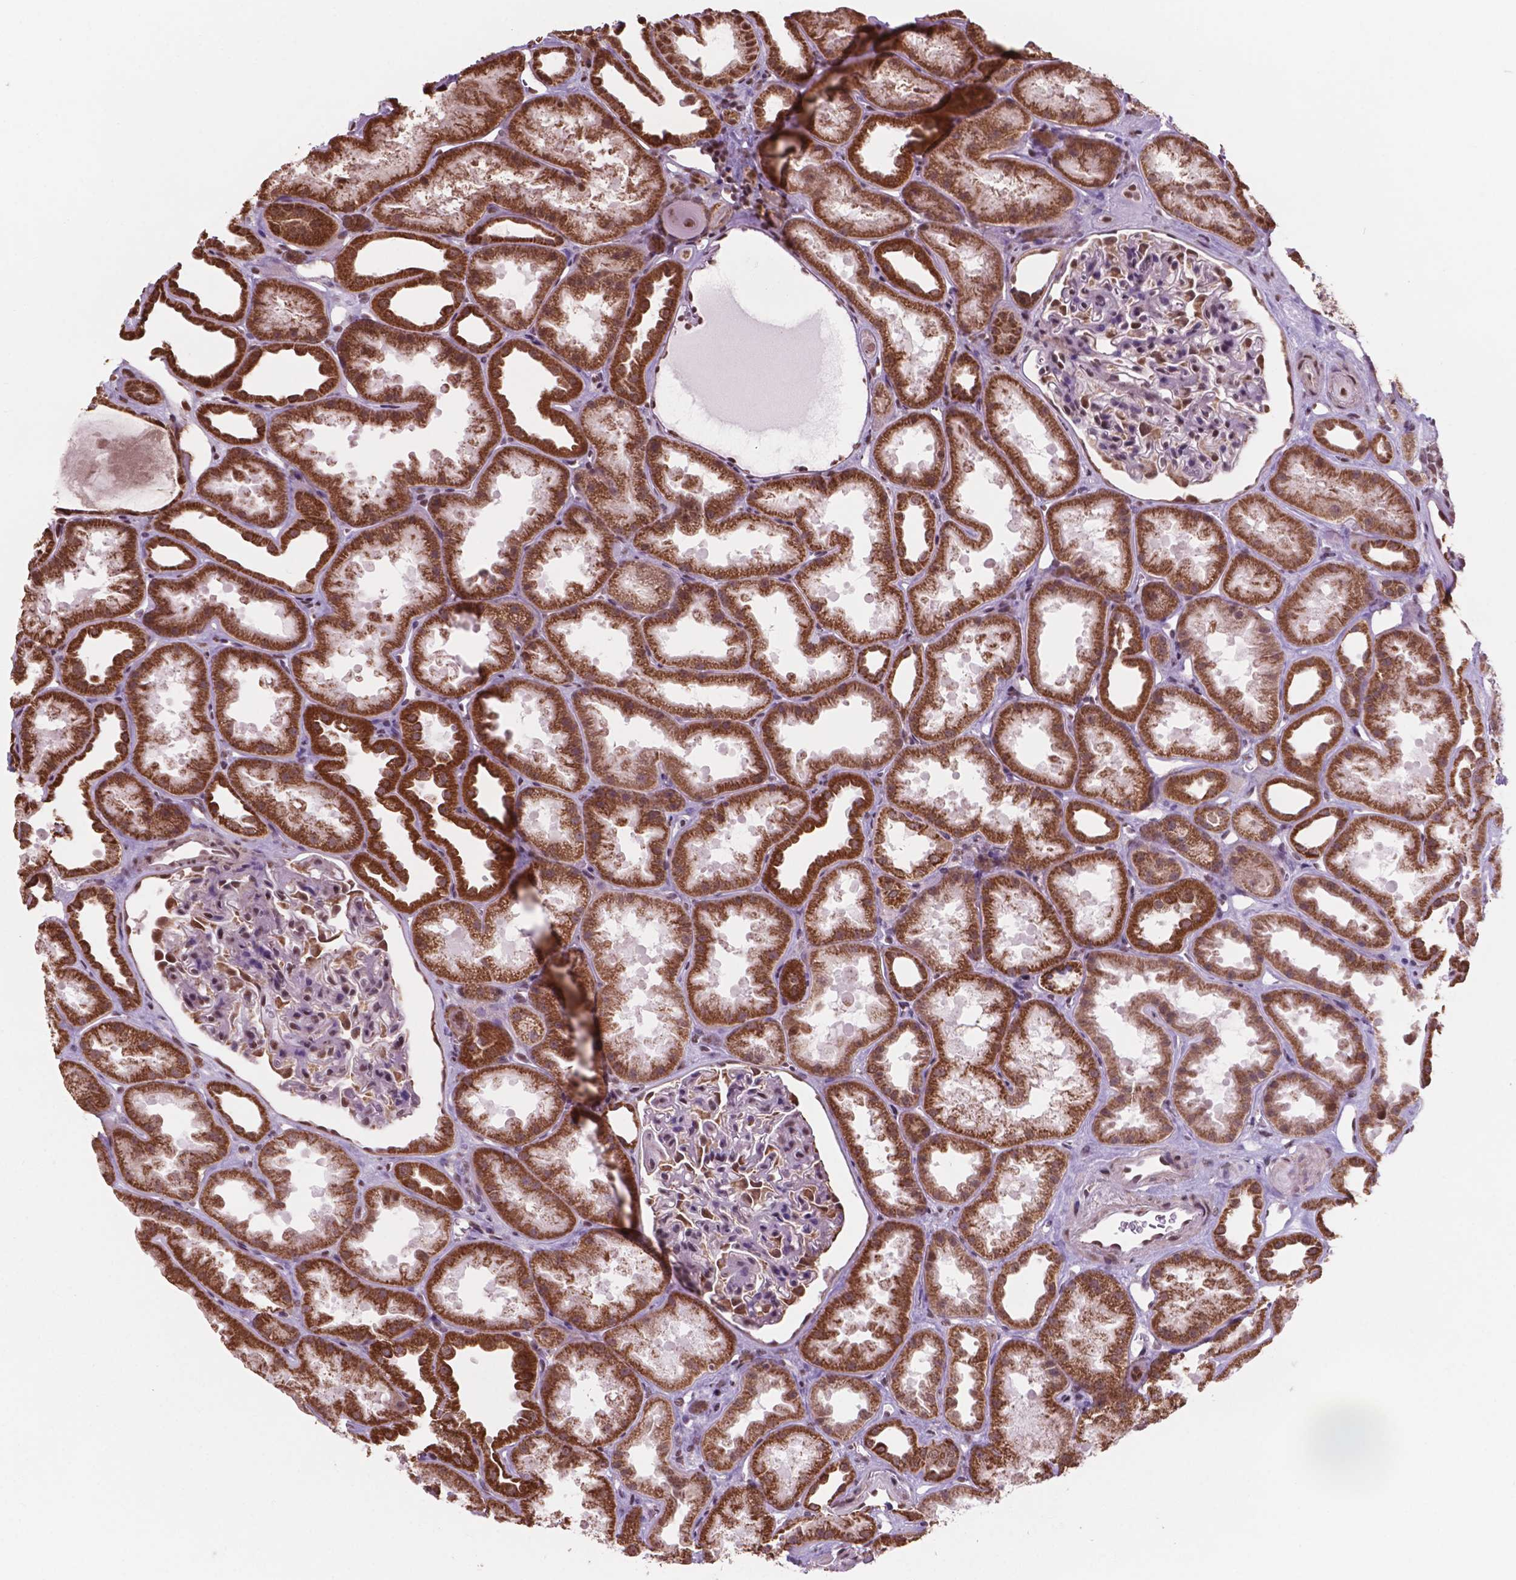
{"staining": {"intensity": "moderate", "quantity": "25%-75%", "location": "cytoplasmic/membranous,nuclear"}, "tissue": "kidney", "cell_type": "Cells in glomeruli", "image_type": "normal", "snomed": [{"axis": "morphology", "description": "Normal tissue, NOS"}, {"axis": "topography", "description": "Kidney"}], "caption": "A brown stain highlights moderate cytoplasmic/membranous,nuclear staining of a protein in cells in glomeruli of benign kidney.", "gene": "NDUFA10", "patient": {"sex": "male", "age": 61}}